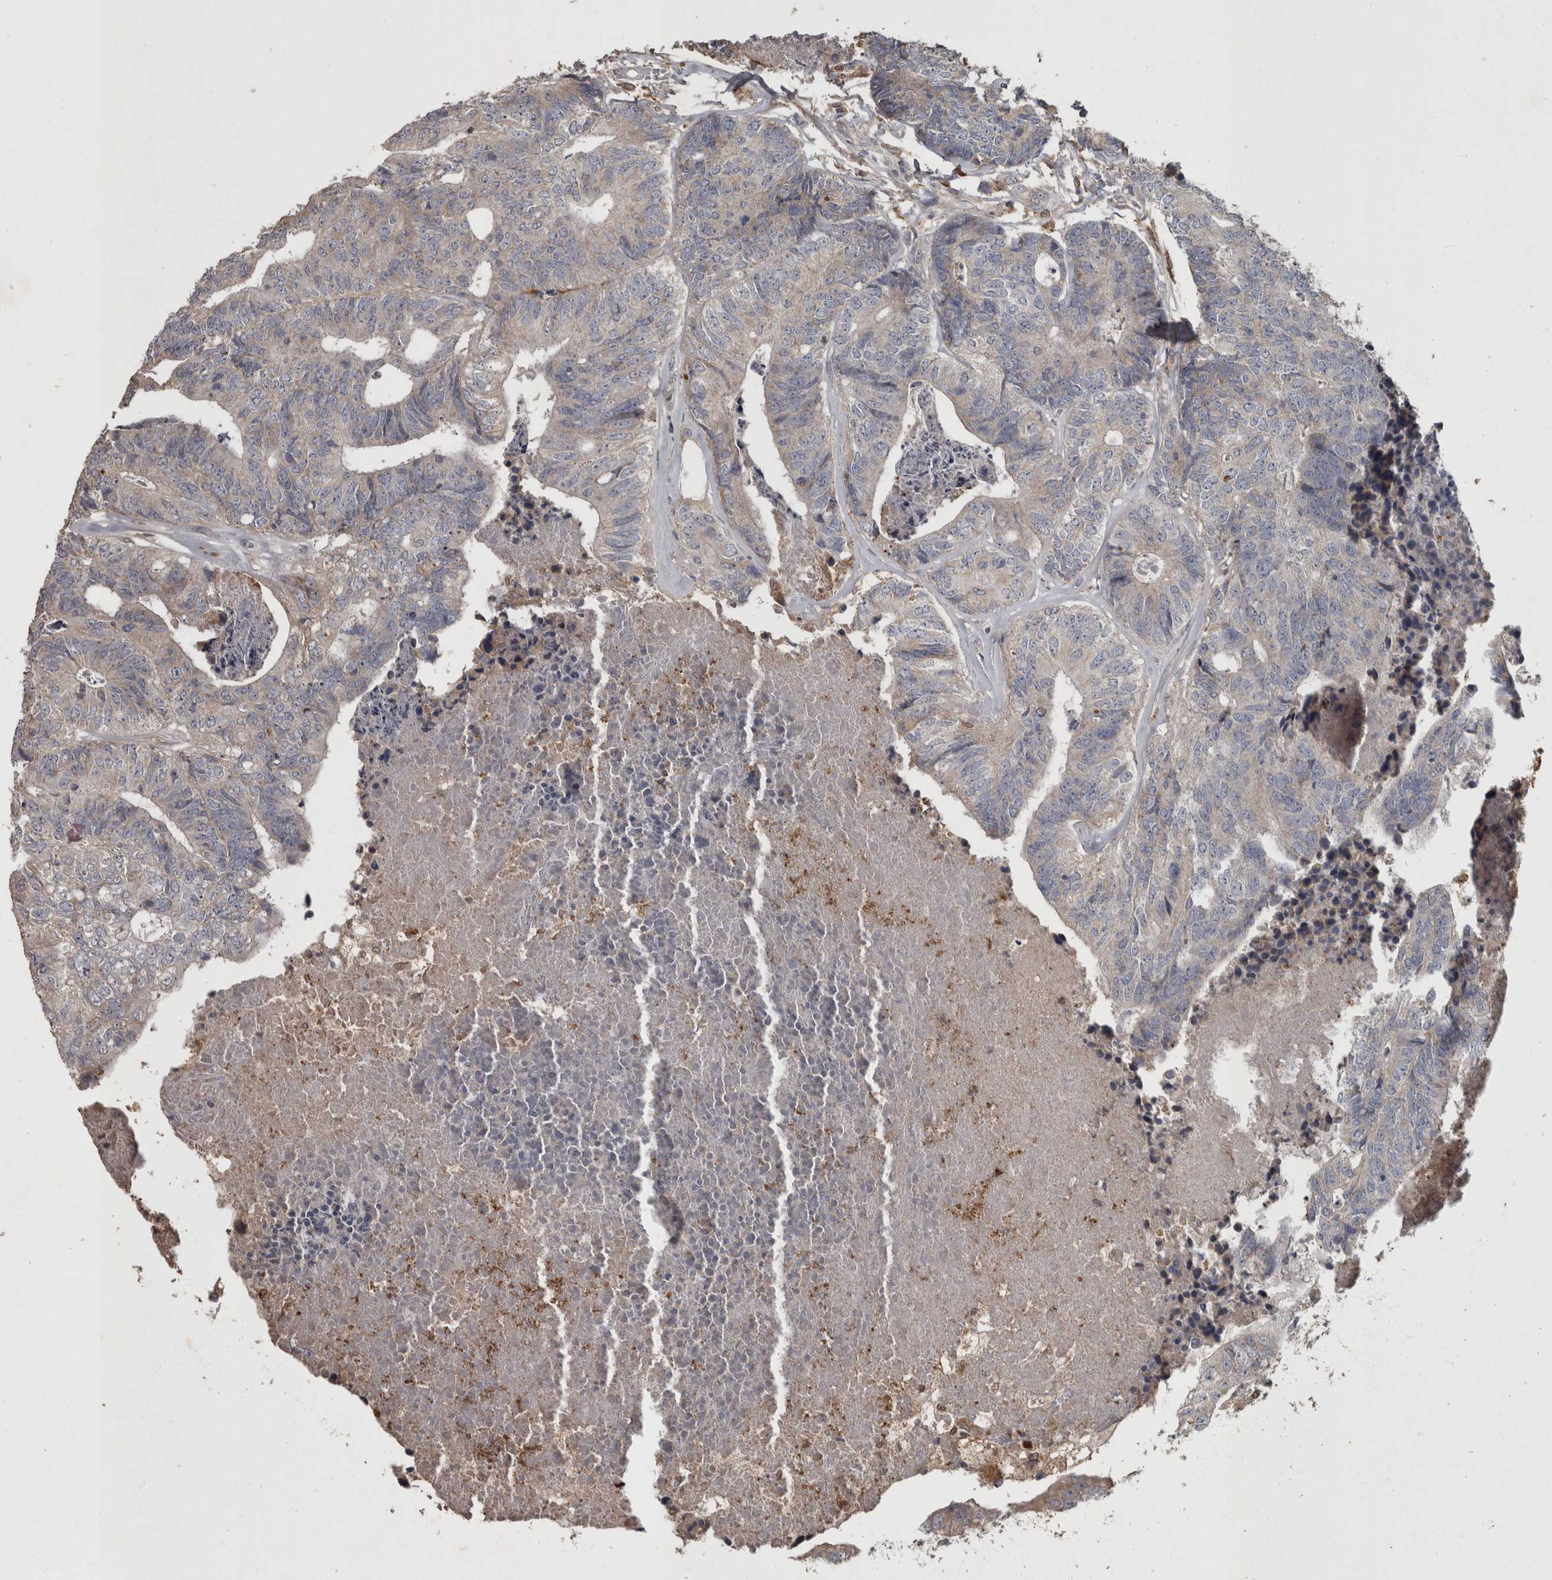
{"staining": {"intensity": "weak", "quantity": "<25%", "location": "cytoplasmic/membranous"}, "tissue": "colorectal cancer", "cell_type": "Tumor cells", "image_type": "cancer", "snomed": [{"axis": "morphology", "description": "Adenocarcinoma, NOS"}, {"axis": "topography", "description": "Colon"}], "caption": "Immunohistochemical staining of adenocarcinoma (colorectal) displays no significant staining in tumor cells.", "gene": "PPP1R3C", "patient": {"sex": "female", "age": 67}}